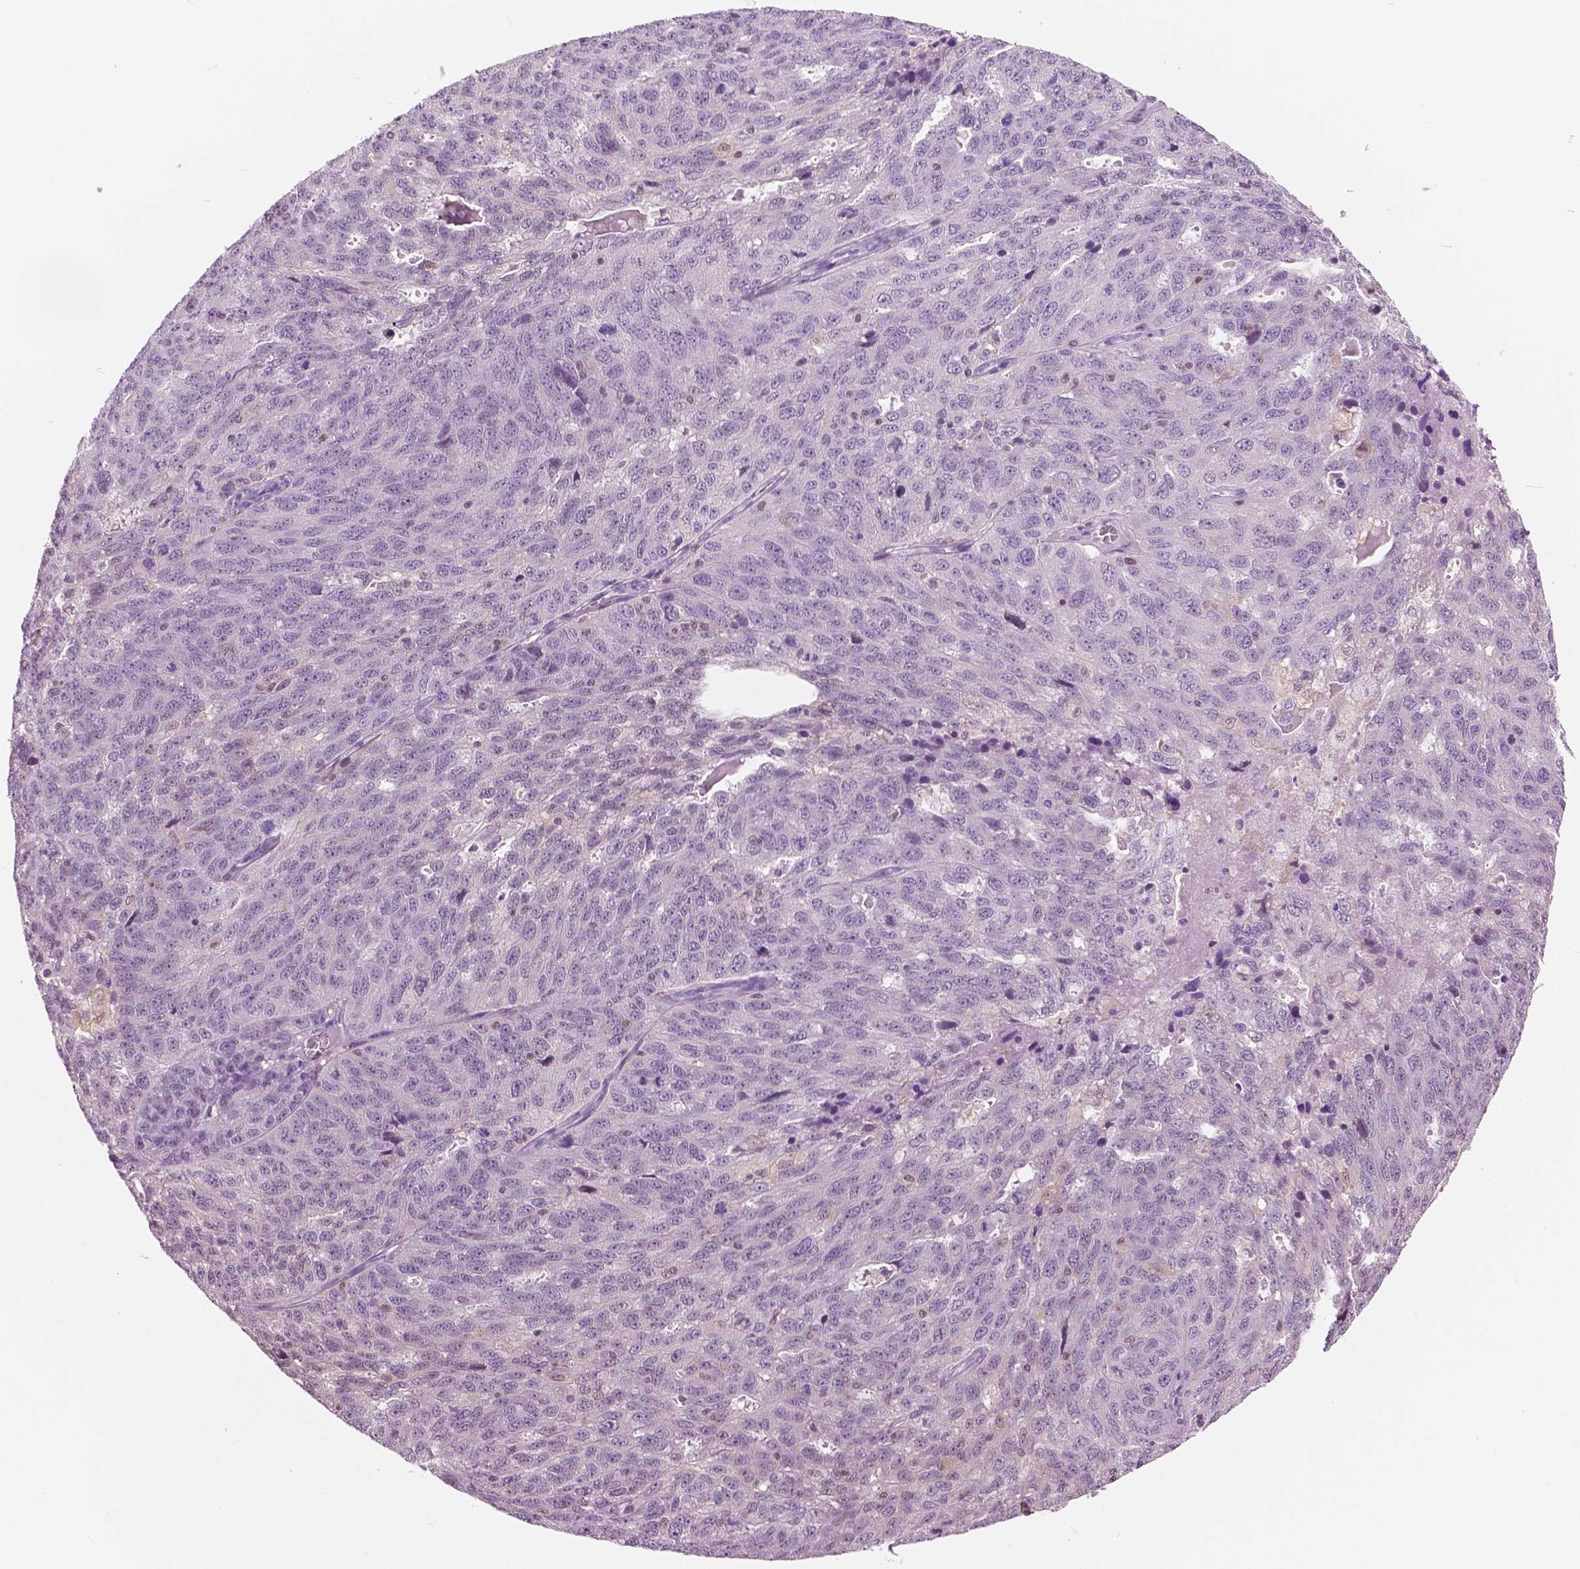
{"staining": {"intensity": "negative", "quantity": "none", "location": "none"}, "tissue": "ovarian cancer", "cell_type": "Tumor cells", "image_type": "cancer", "snomed": [{"axis": "morphology", "description": "Cystadenocarcinoma, serous, NOS"}, {"axis": "topography", "description": "Ovary"}], "caption": "Image shows no protein positivity in tumor cells of ovarian serous cystadenocarcinoma tissue.", "gene": "GALM", "patient": {"sex": "female", "age": 71}}